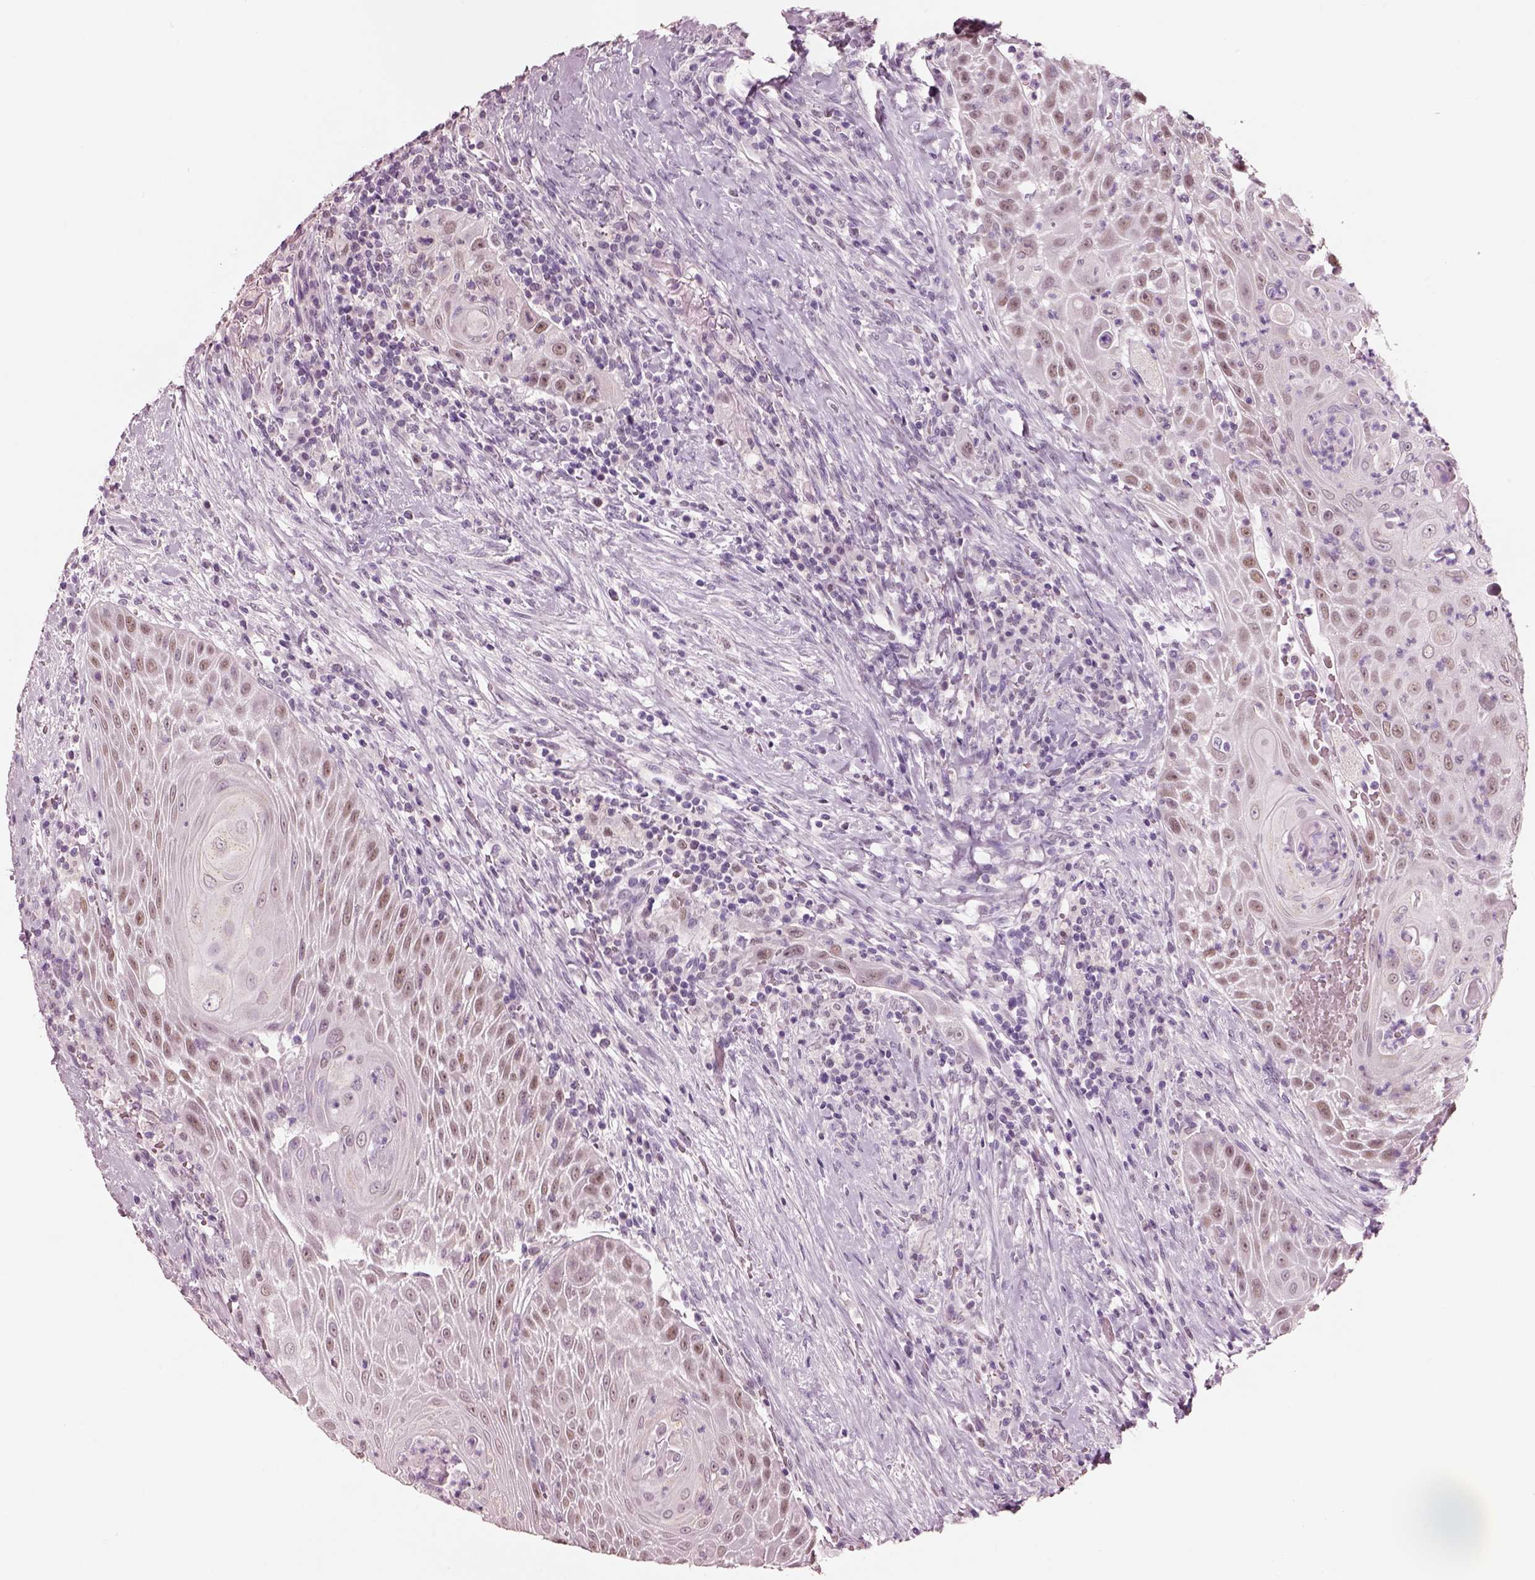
{"staining": {"intensity": "moderate", "quantity": ">75%", "location": "nuclear"}, "tissue": "head and neck cancer", "cell_type": "Tumor cells", "image_type": "cancer", "snomed": [{"axis": "morphology", "description": "Squamous cell carcinoma, NOS"}, {"axis": "topography", "description": "Head-Neck"}], "caption": "Protein expression analysis of human head and neck squamous cell carcinoma reveals moderate nuclear staining in about >75% of tumor cells. Using DAB (brown) and hematoxylin (blue) stains, captured at high magnification using brightfield microscopy.", "gene": "ELSPBP1", "patient": {"sex": "male", "age": 69}}